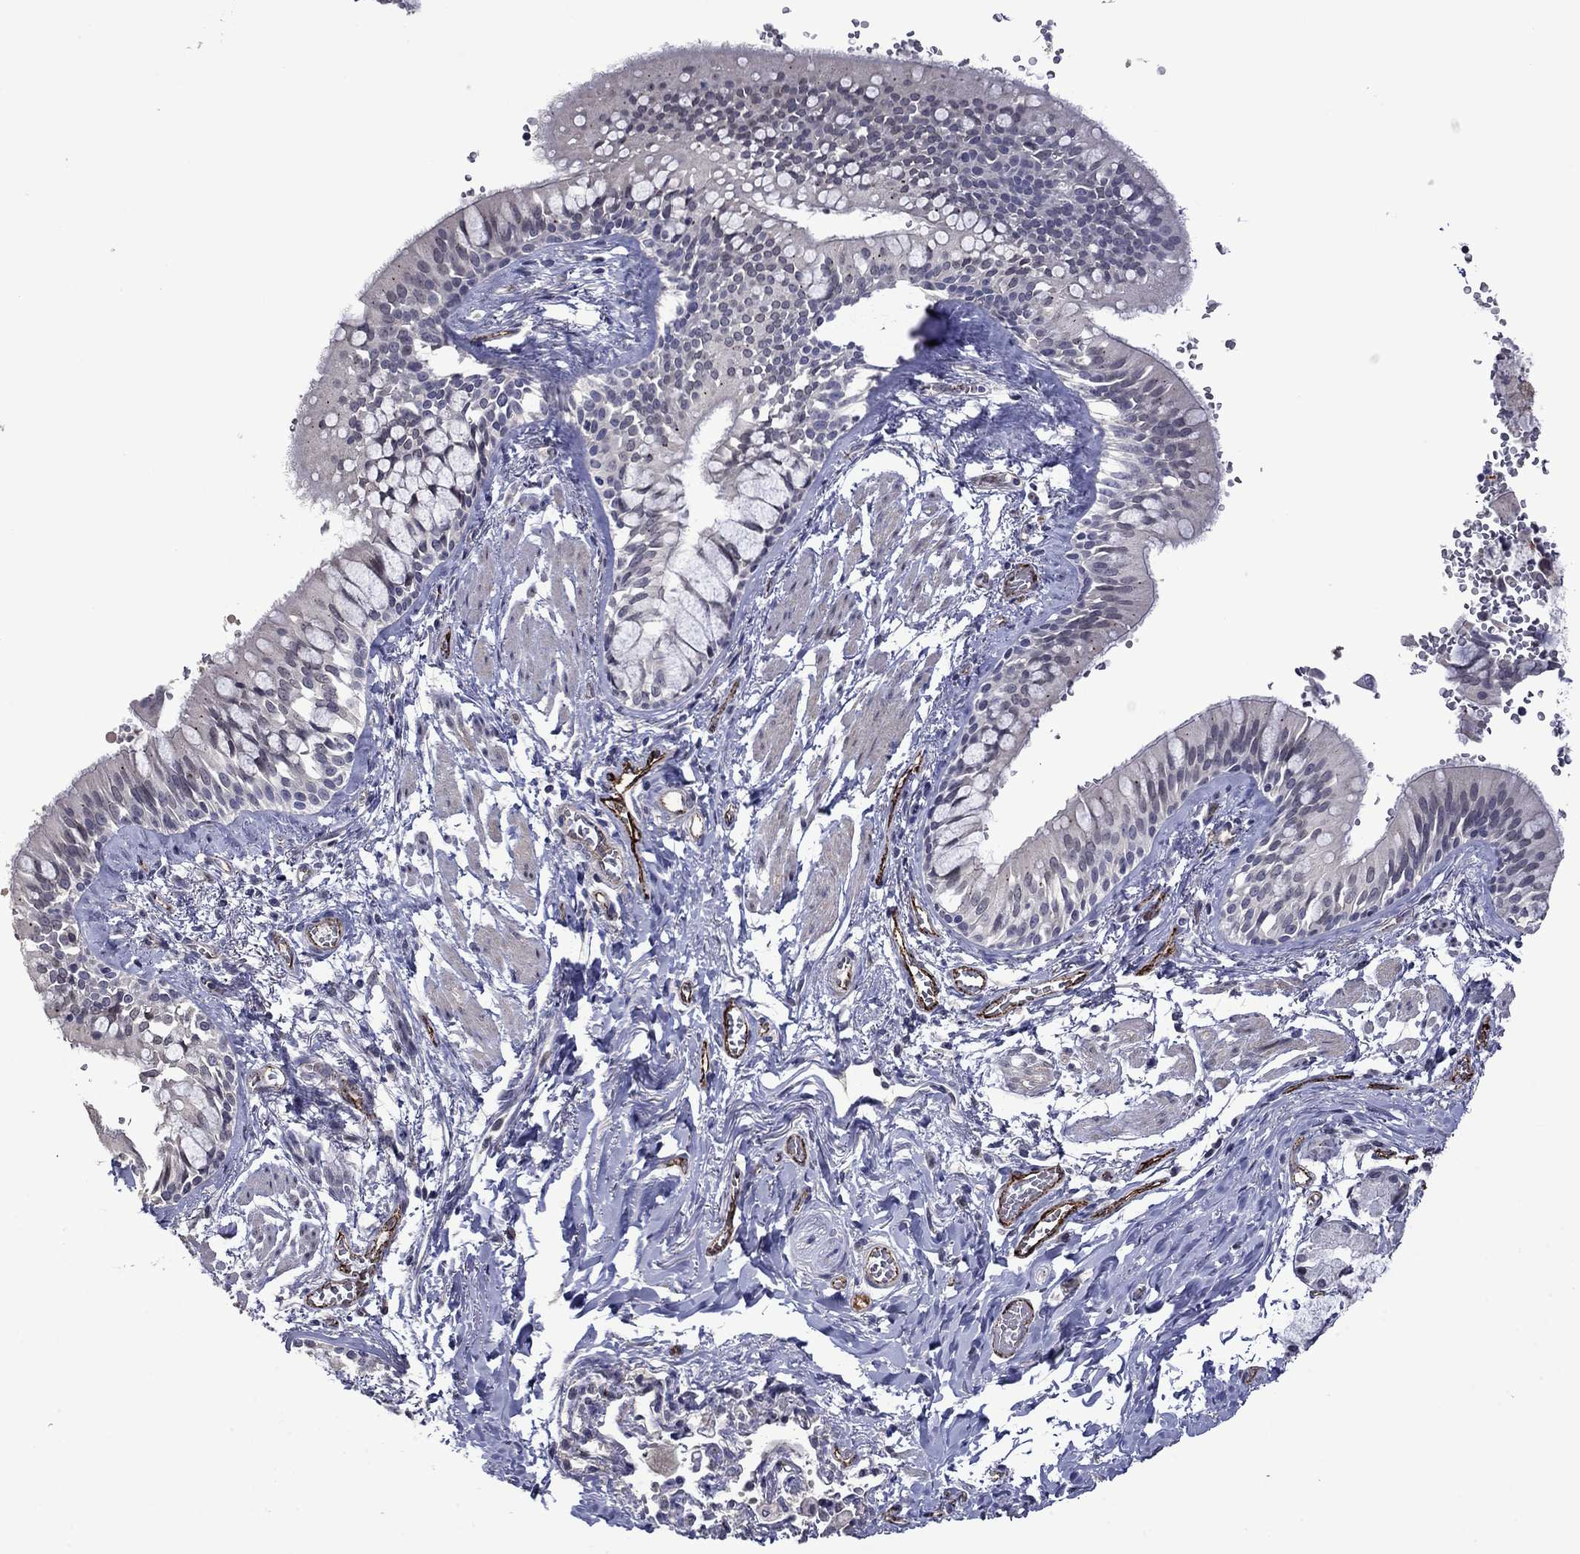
{"staining": {"intensity": "negative", "quantity": "none", "location": "none"}, "tissue": "bronchus", "cell_type": "Respiratory epithelial cells", "image_type": "normal", "snomed": [{"axis": "morphology", "description": "Normal tissue, NOS"}, {"axis": "topography", "description": "Bronchus"}, {"axis": "topography", "description": "Lung"}], "caption": "A high-resolution histopathology image shows immunohistochemistry (IHC) staining of unremarkable bronchus, which shows no significant positivity in respiratory epithelial cells. (DAB (3,3'-diaminobenzidine) IHC with hematoxylin counter stain).", "gene": "SLITRK1", "patient": {"sex": "female", "age": 57}}